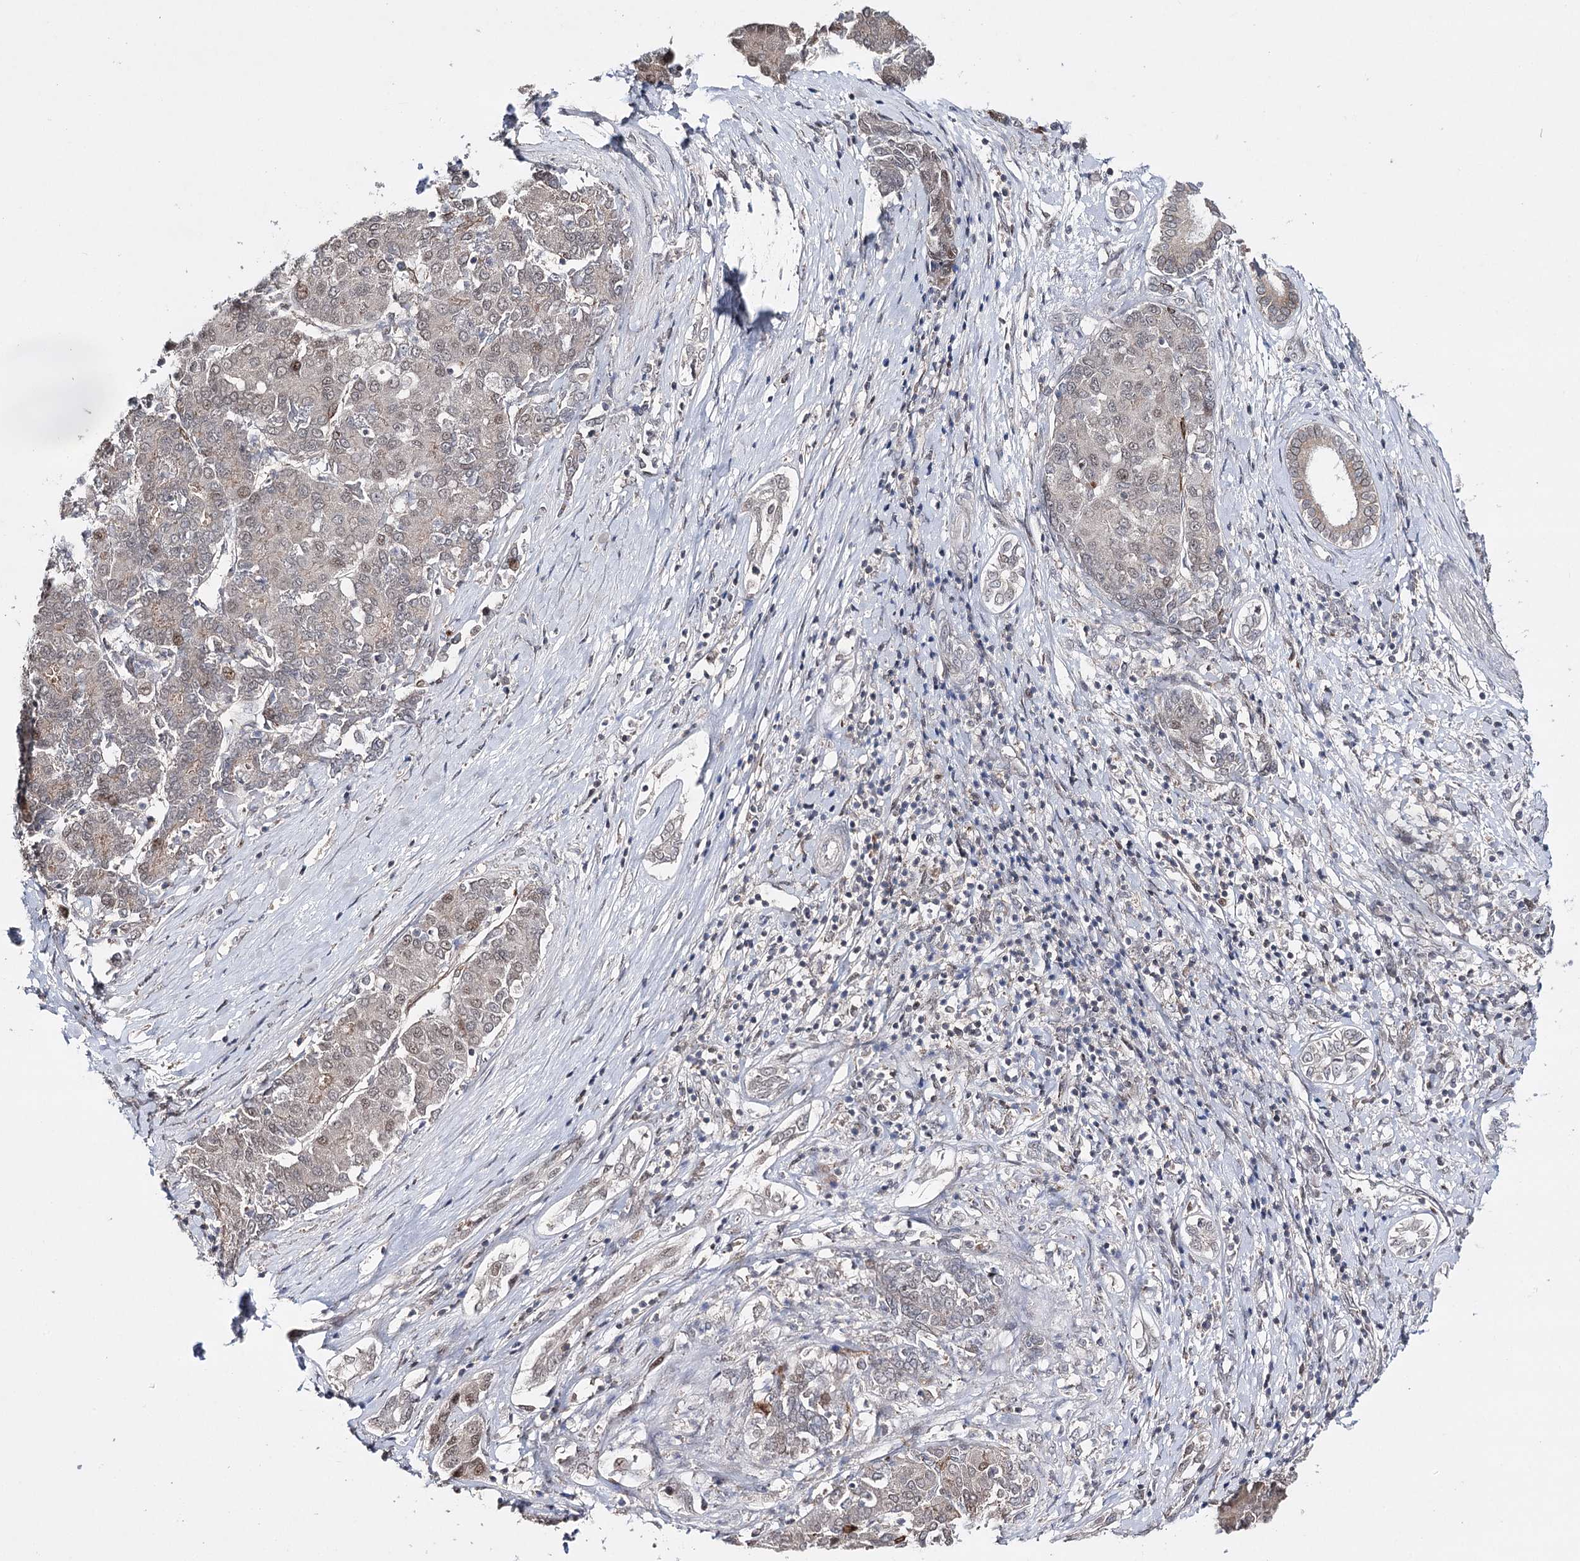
{"staining": {"intensity": "weak", "quantity": "25%-75%", "location": "nuclear"}, "tissue": "liver cancer", "cell_type": "Tumor cells", "image_type": "cancer", "snomed": [{"axis": "morphology", "description": "Carcinoma, Hepatocellular, NOS"}, {"axis": "topography", "description": "Liver"}], "caption": "Protein expression analysis of human liver cancer reveals weak nuclear positivity in approximately 25%-75% of tumor cells.", "gene": "HSD11B2", "patient": {"sex": "male", "age": 65}}